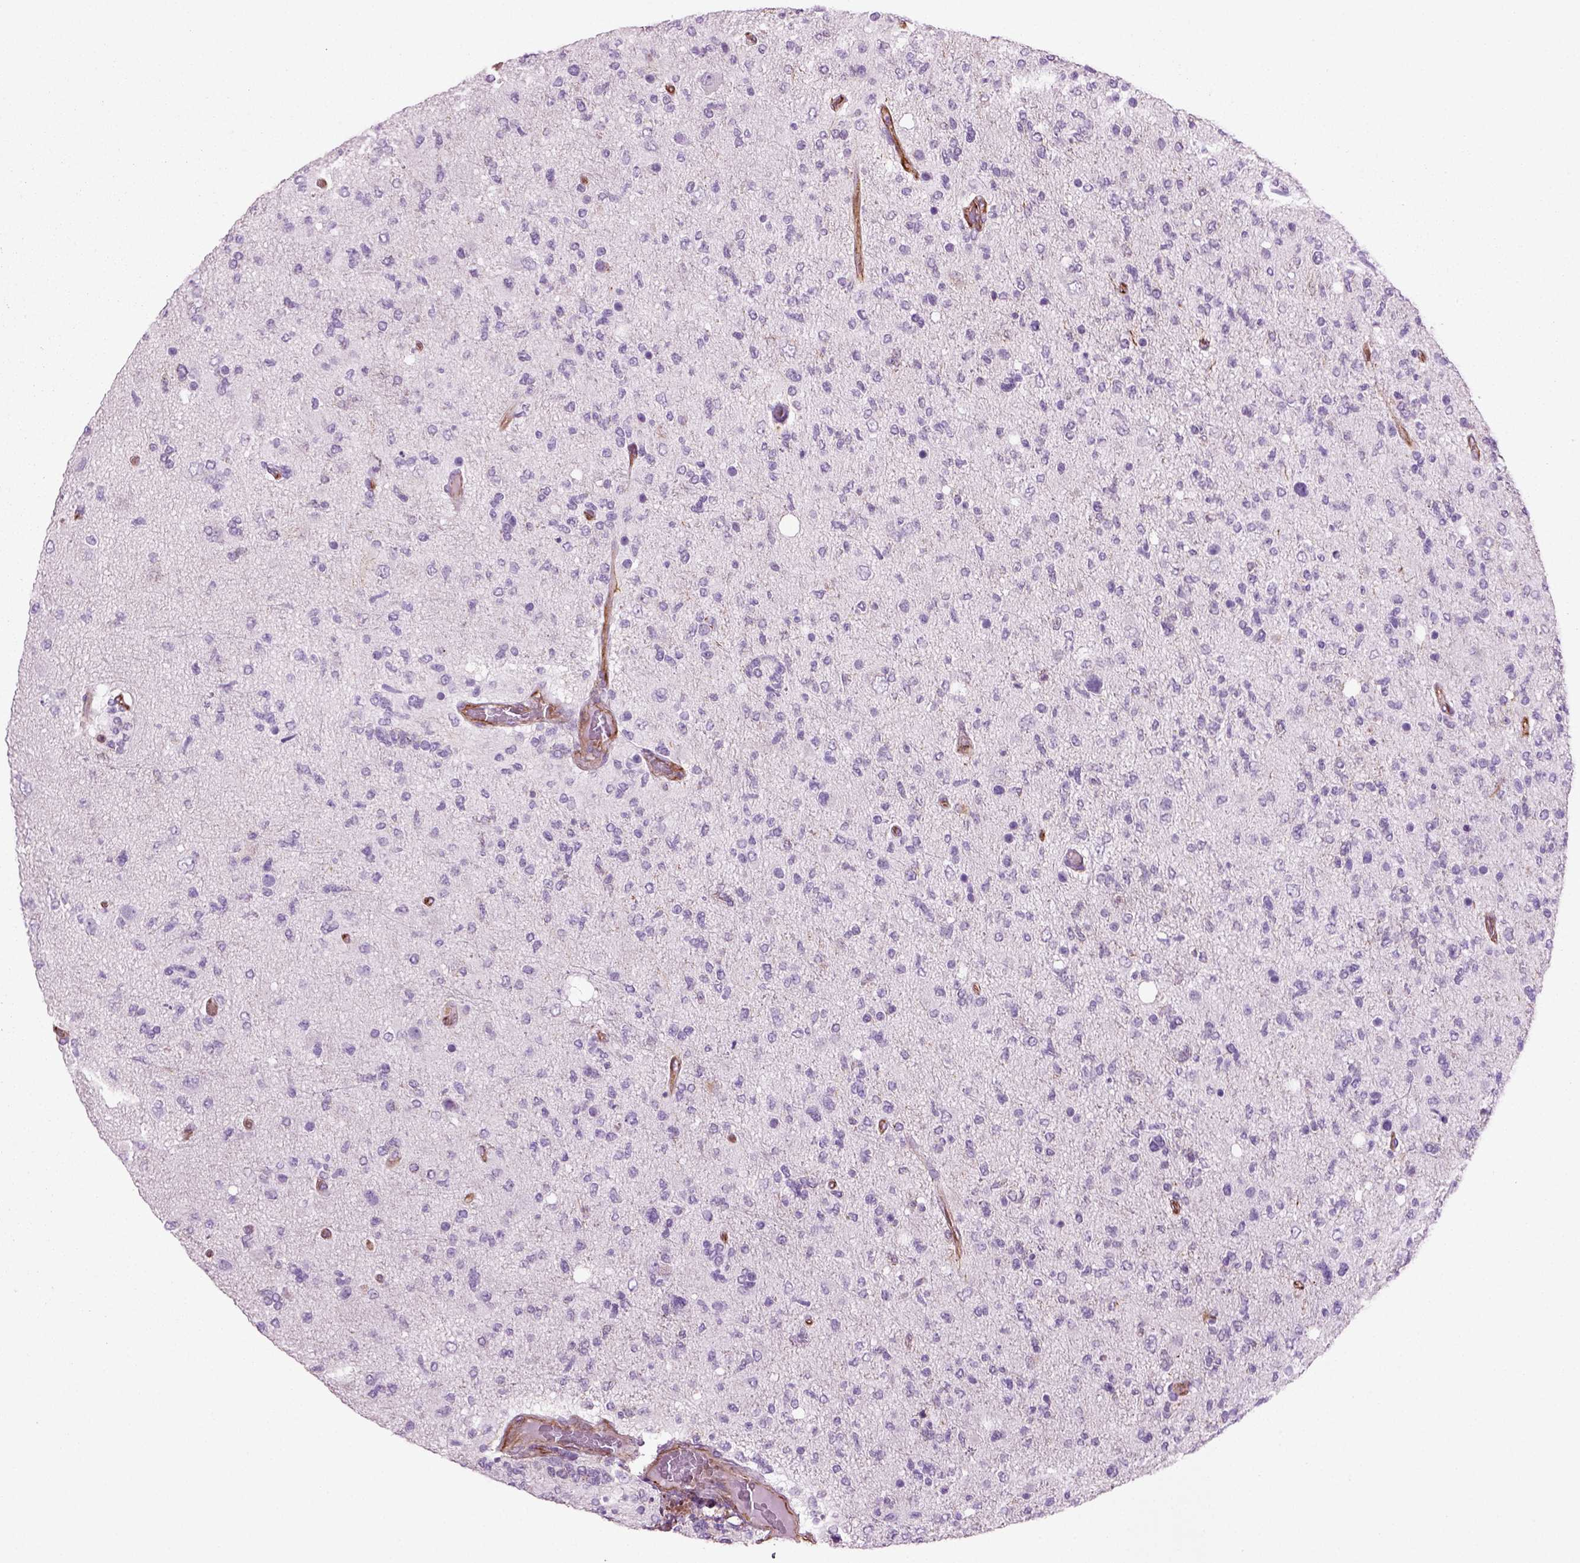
{"staining": {"intensity": "negative", "quantity": "none", "location": "none"}, "tissue": "glioma", "cell_type": "Tumor cells", "image_type": "cancer", "snomed": [{"axis": "morphology", "description": "Glioma, malignant, High grade"}, {"axis": "topography", "description": "Cerebral cortex"}], "caption": "IHC micrograph of neoplastic tissue: human malignant glioma (high-grade) stained with DAB (3,3'-diaminobenzidine) reveals no significant protein expression in tumor cells. (Stains: DAB (3,3'-diaminobenzidine) immunohistochemistry (IHC) with hematoxylin counter stain, Microscopy: brightfield microscopy at high magnification).", "gene": "ACER3", "patient": {"sex": "male", "age": 70}}